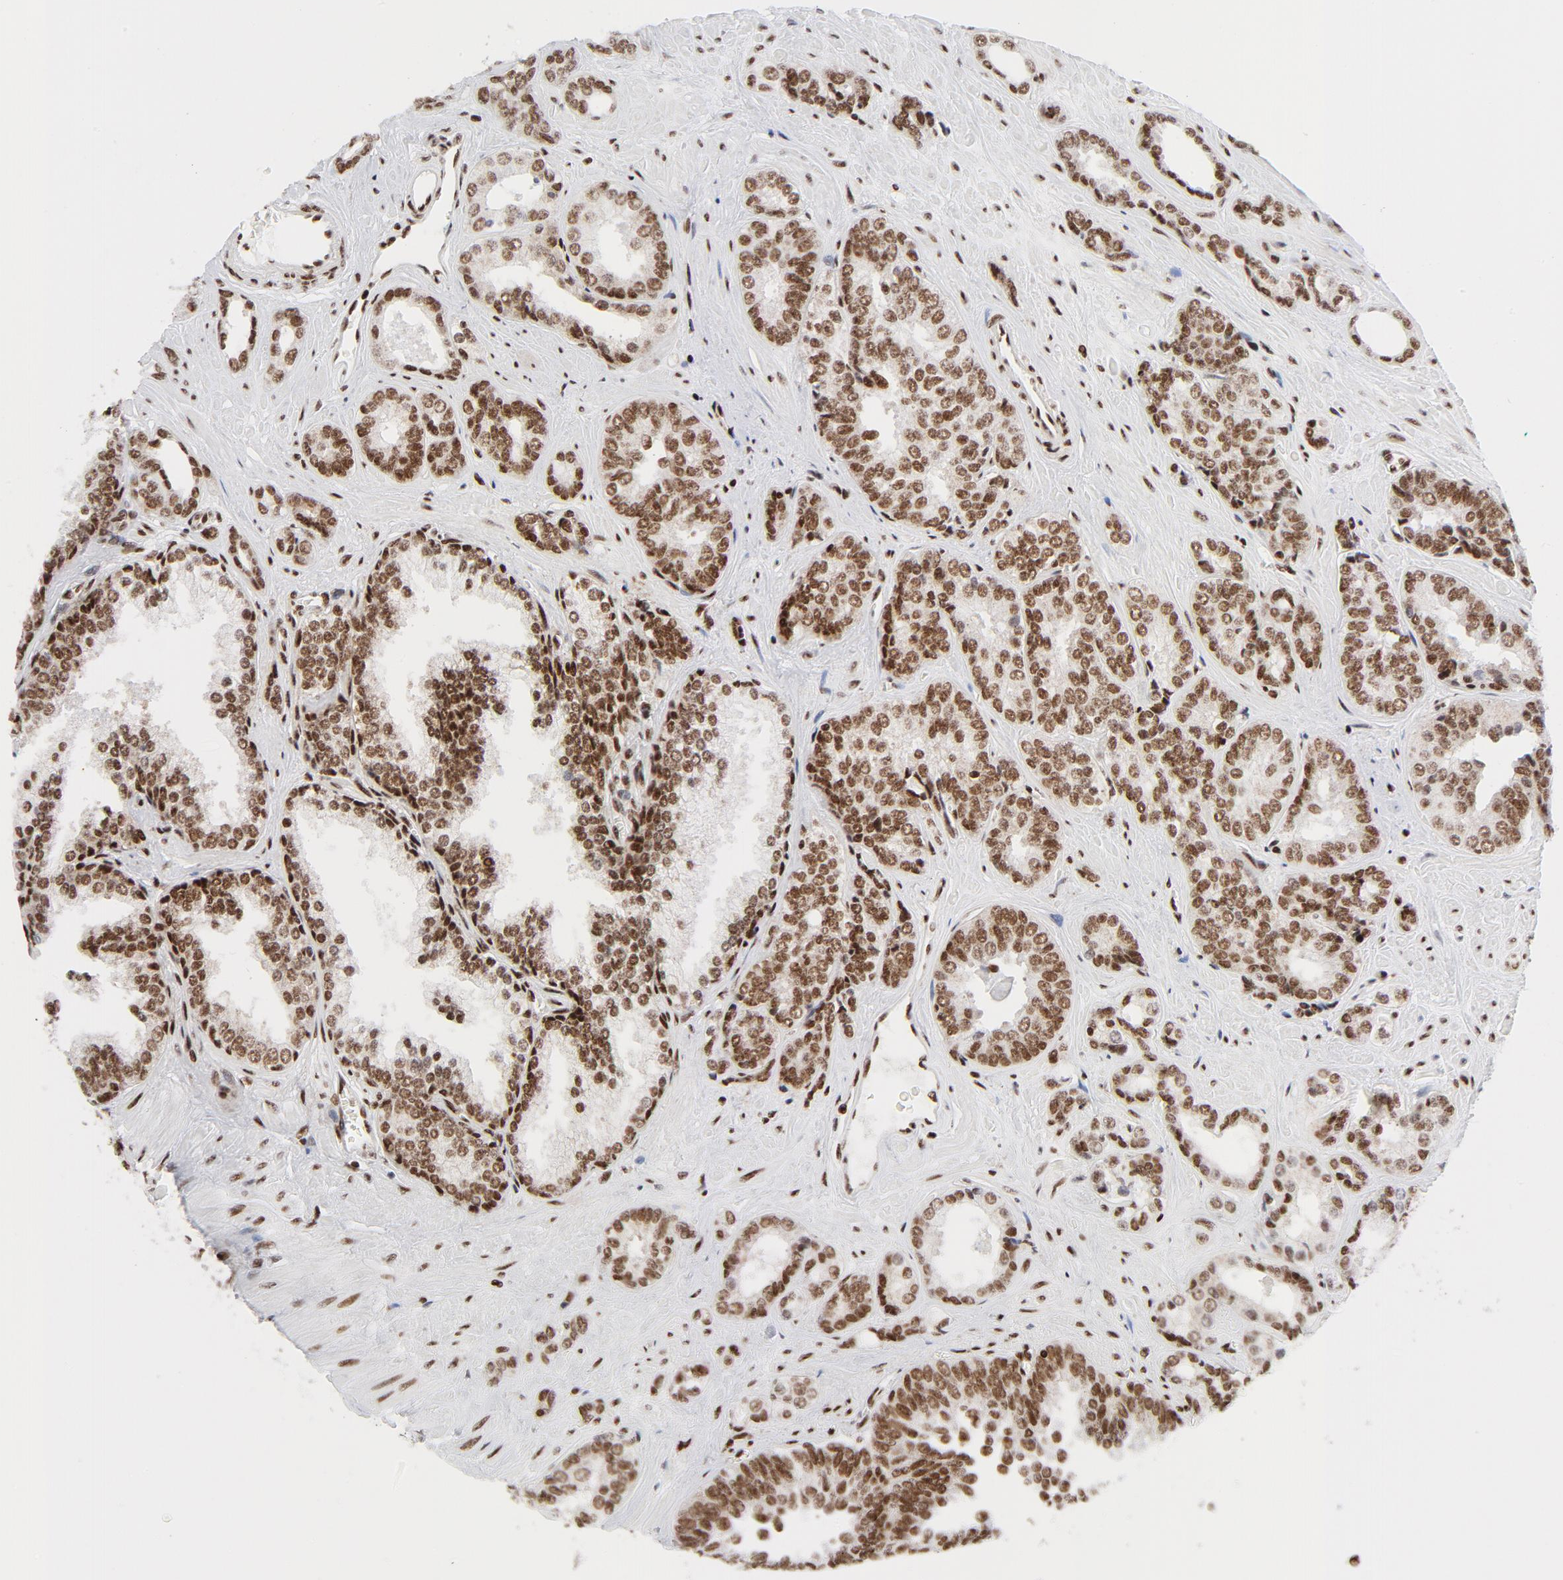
{"staining": {"intensity": "strong", "quantity": ">75%", "location": "nuclear"}, "tissue": "prostate cancer", "cell_type": "Tumor cells", "image_type": "cancer", "snomed": [{"axis": "morphology", "description": "Adenocarcinoma, High grade"}, {"axis": "topography", "description": "Prostate"}], "caption": "High-power microscopy captured an immunohistochemistry (IHC) histopathology image of prostate adenocarcinoma (high-grade), revealing strong nuclear positivity in about >75% of tumor cells. The protein is stained brown, and the nuclei are stained in blue (DAB (3,3'-diaminobenzidine) IHC with brightfield microscopy, high magnification).", "gene": "NFYB", "patient": {"sex": "male", "age": 67}}